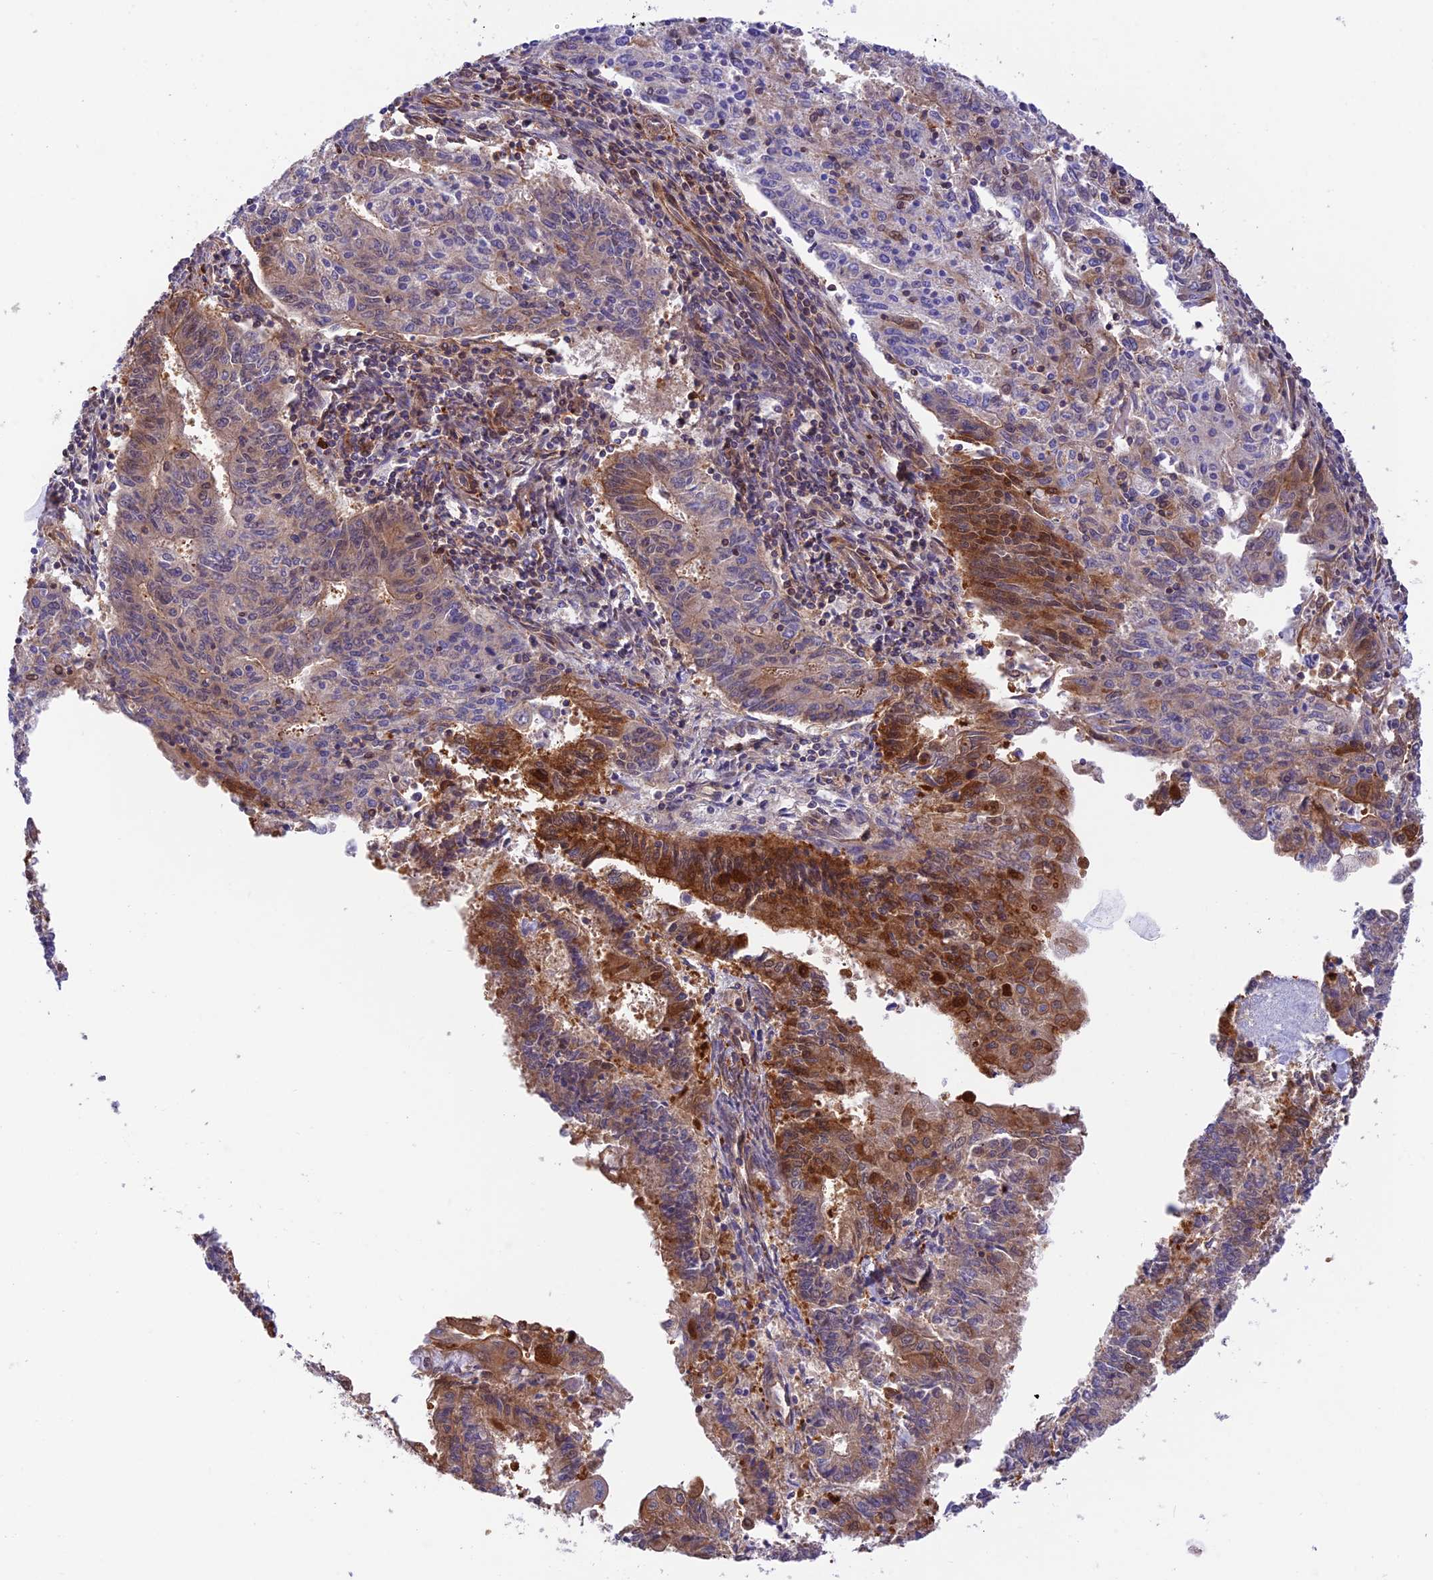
{"staining": {"intensity": "strong", "quantity": "<25%", "location": "cytoplasmic/membranous"}, "tissue": "endometrial cancer", "cell_type": "Tumor cells", "image_type": "cancer", "snomed": [{"axis": "morphology", "description": "Adenocarcinoma, NOS"}, {"axis": "topography", "description": "Endometrium"}], "caption": "Tumor cells demonstrate strong cytoplasmic/membranous expression in about <25% of cells in adenocarcinoma (endometrial).", "gene": "EVI5L", "patient": {"sex": "female", "age": 59}}